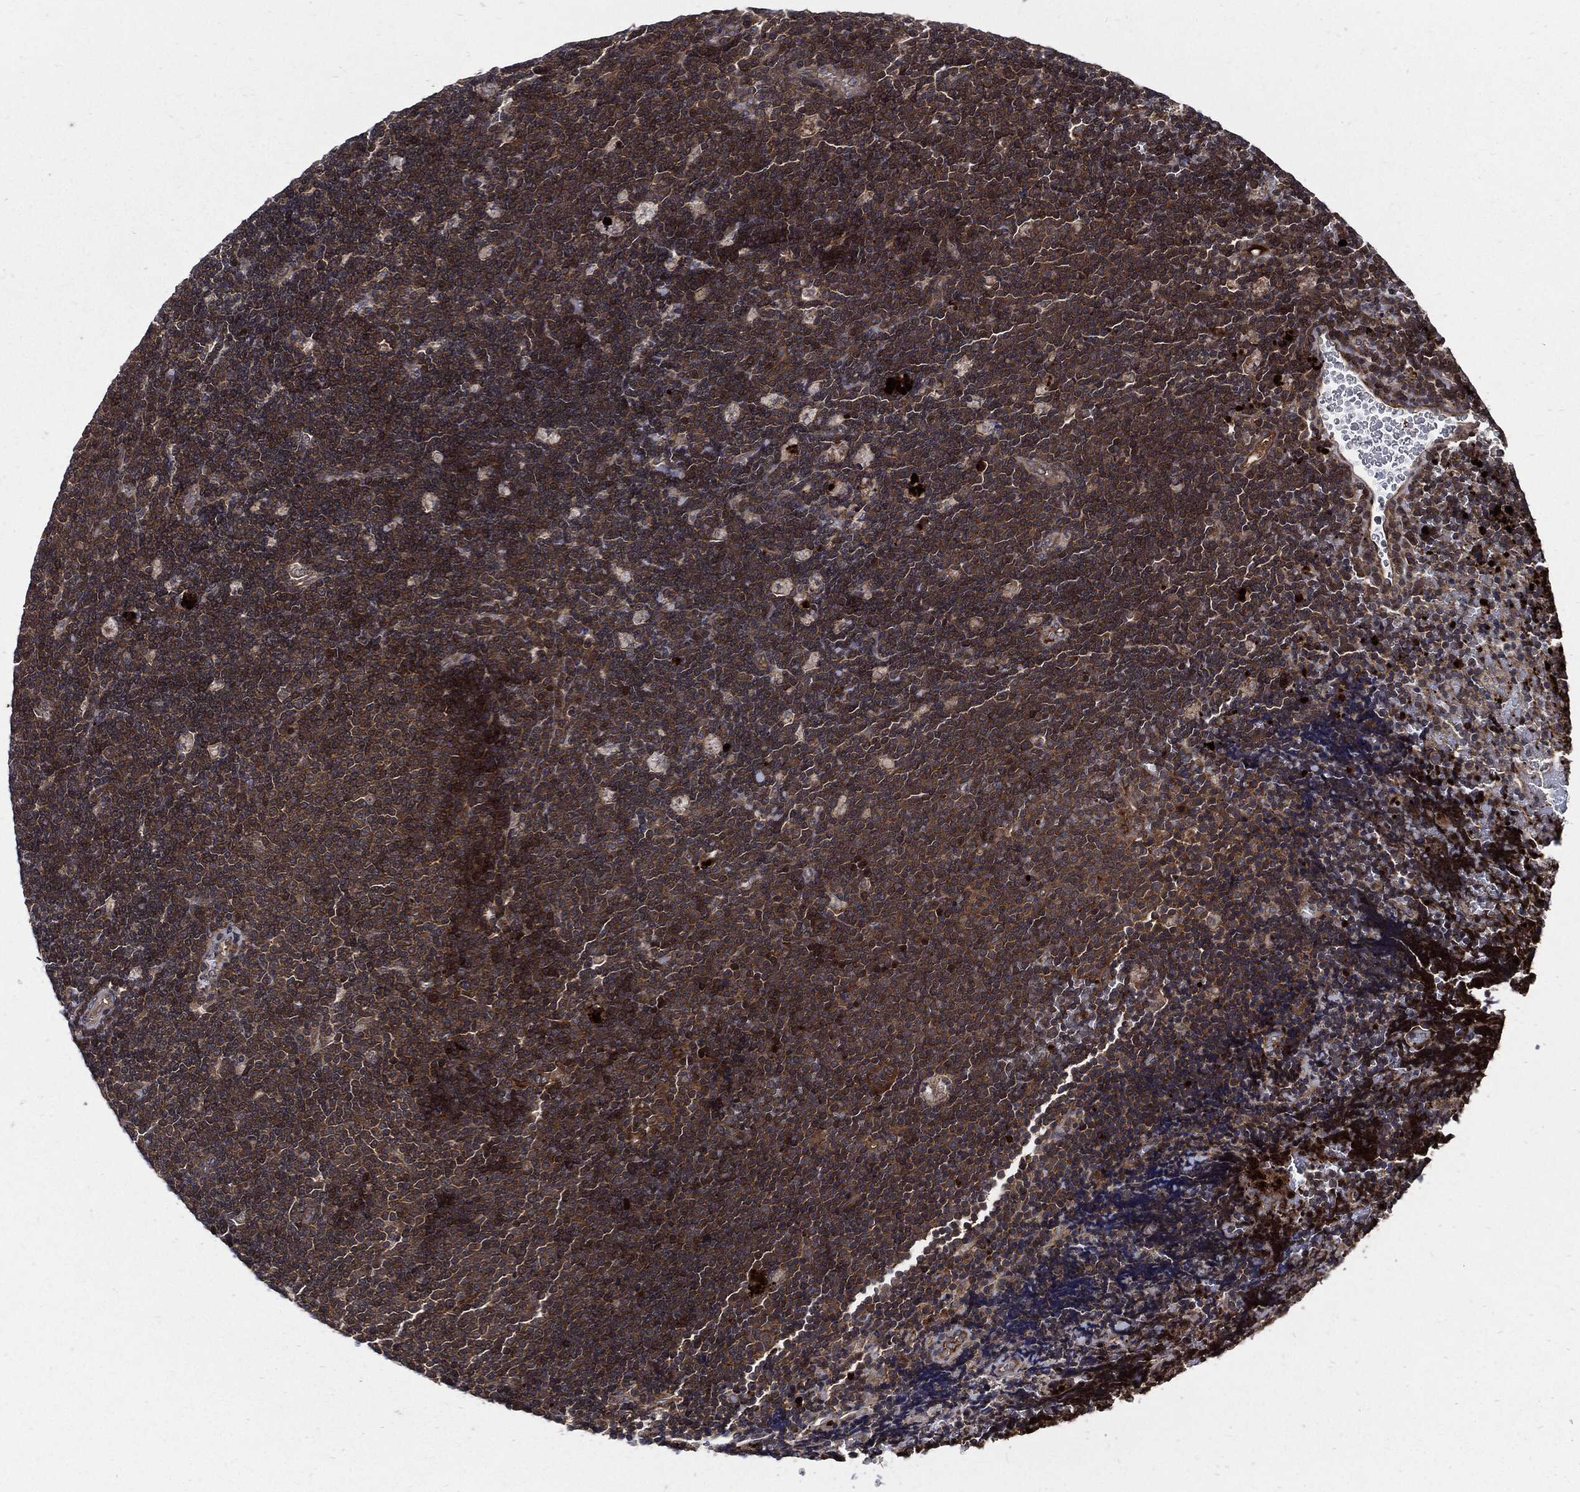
{"staining": {"intensity": "strong", "quantity": "25%-75%", "location": "cytoplasmic/membranous"}, "tissue": "lymphoma", "cell_type": "Tumor cells", "image_type": "cancer", "snomed": [{"axis": "morphology", "description": "Malignant lymphoma, non-Hodgkin's type, Low grade"}, {"axis": "topography", "description": "Brain"}], "caption": "A high-resolution photomicrograph shows IHC staining of lymphoma, which shows strong cytoplasmic/membranous expression in about 25%-75% of tumor cells. (Stains: DAB in brown, nuclei in blue, Microscopy: brightfield microscopy at high magnification).", "gene": "CLU", "patient": {"sex": "female", "age": 66}}